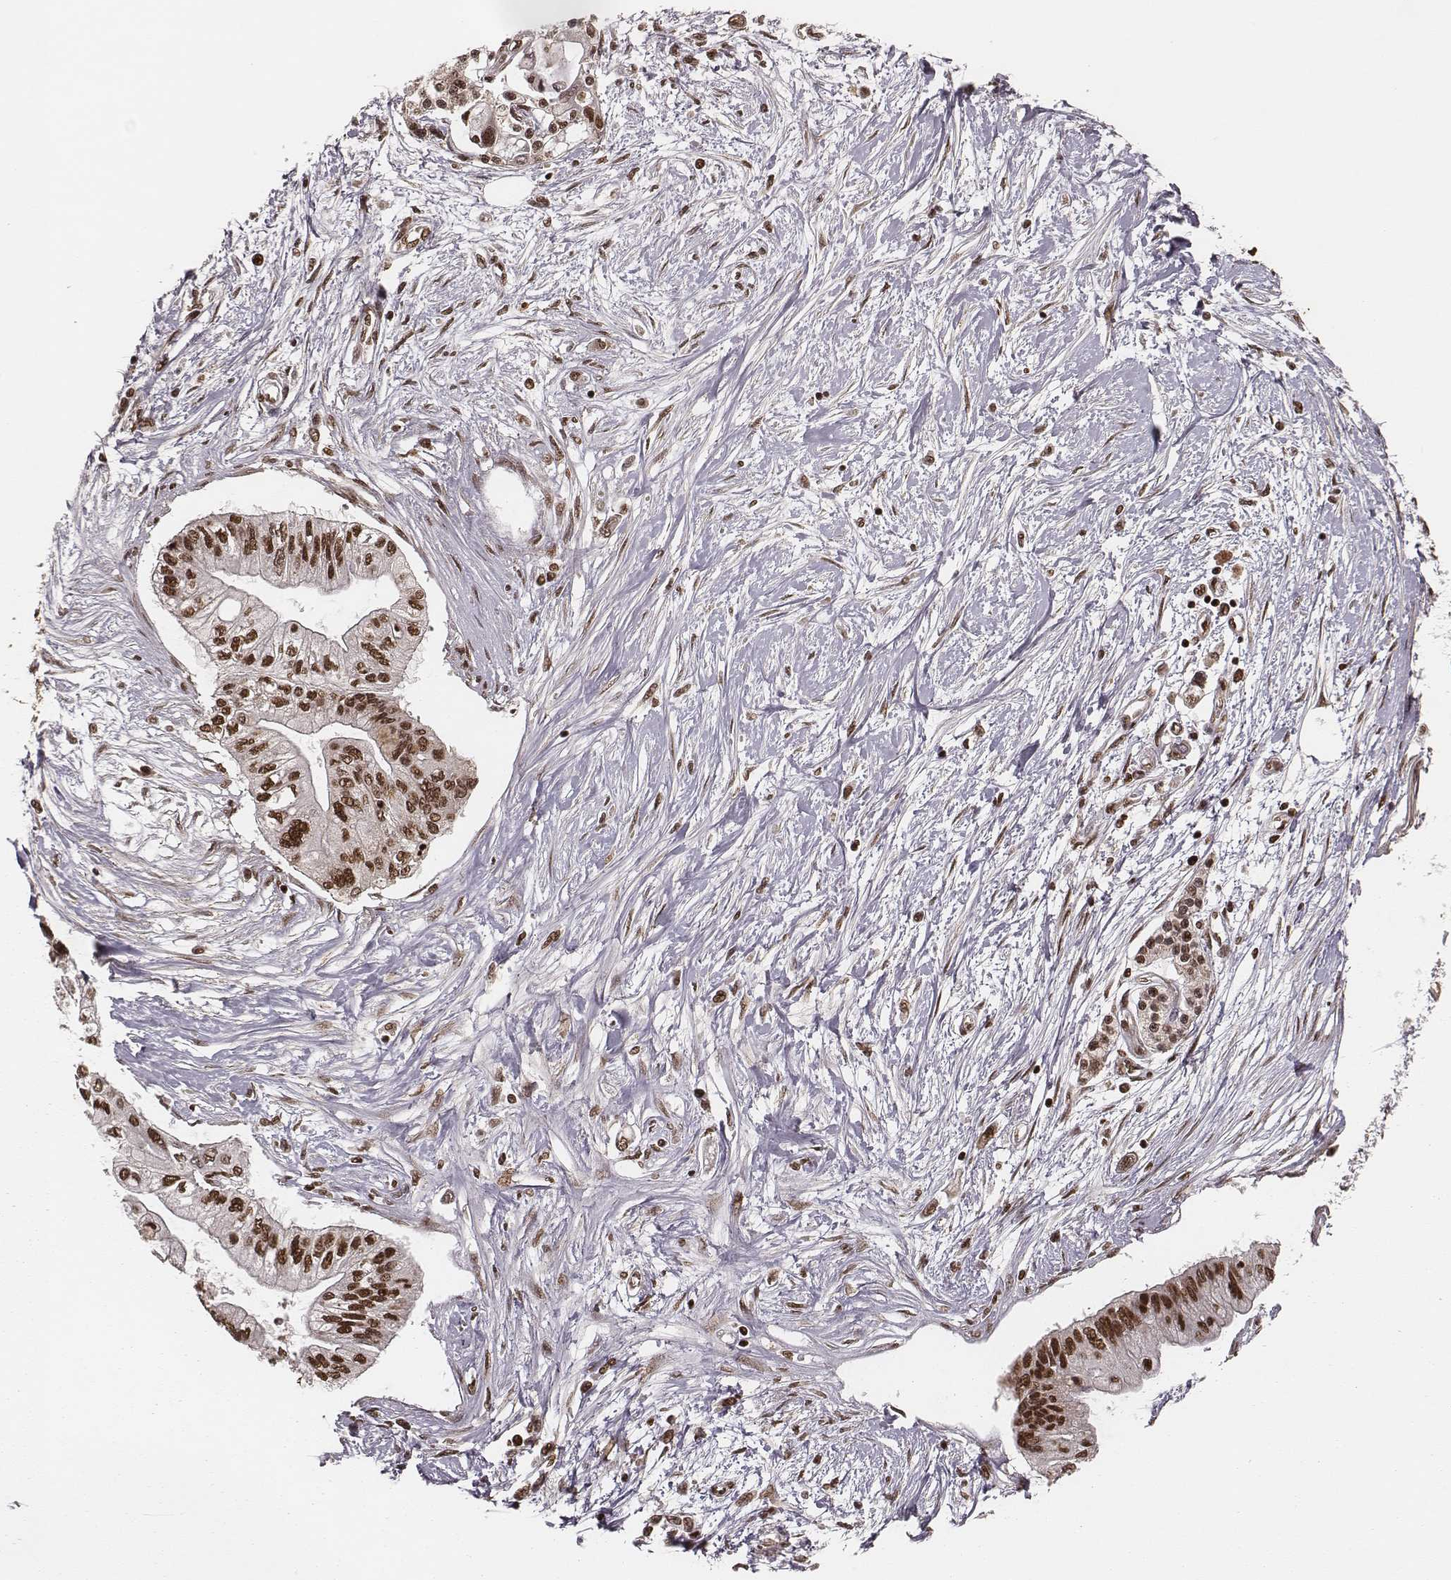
{"staining": {"intensity": "strong", "quantity": ">75%", "location": "nuclear"}, "tissue": "pancreatic cancer", "cell_type": "Tumor cells", "image_type": "cancer", "snomed": [{"axis": "morphology", "description": "Adenocarcinoma, NOS"}, {"axis": "topography", "description": "Pancreas"}], "caption": "Strong nuclear protein positivity is appreciated in about >75% of tumor cells in adenocarcinoma (pancreatic). (Brightfield microscopy of DAB IHC at high magnification).", "gene": "NFX1", "patient": {"sex": "female", "age": 77}}